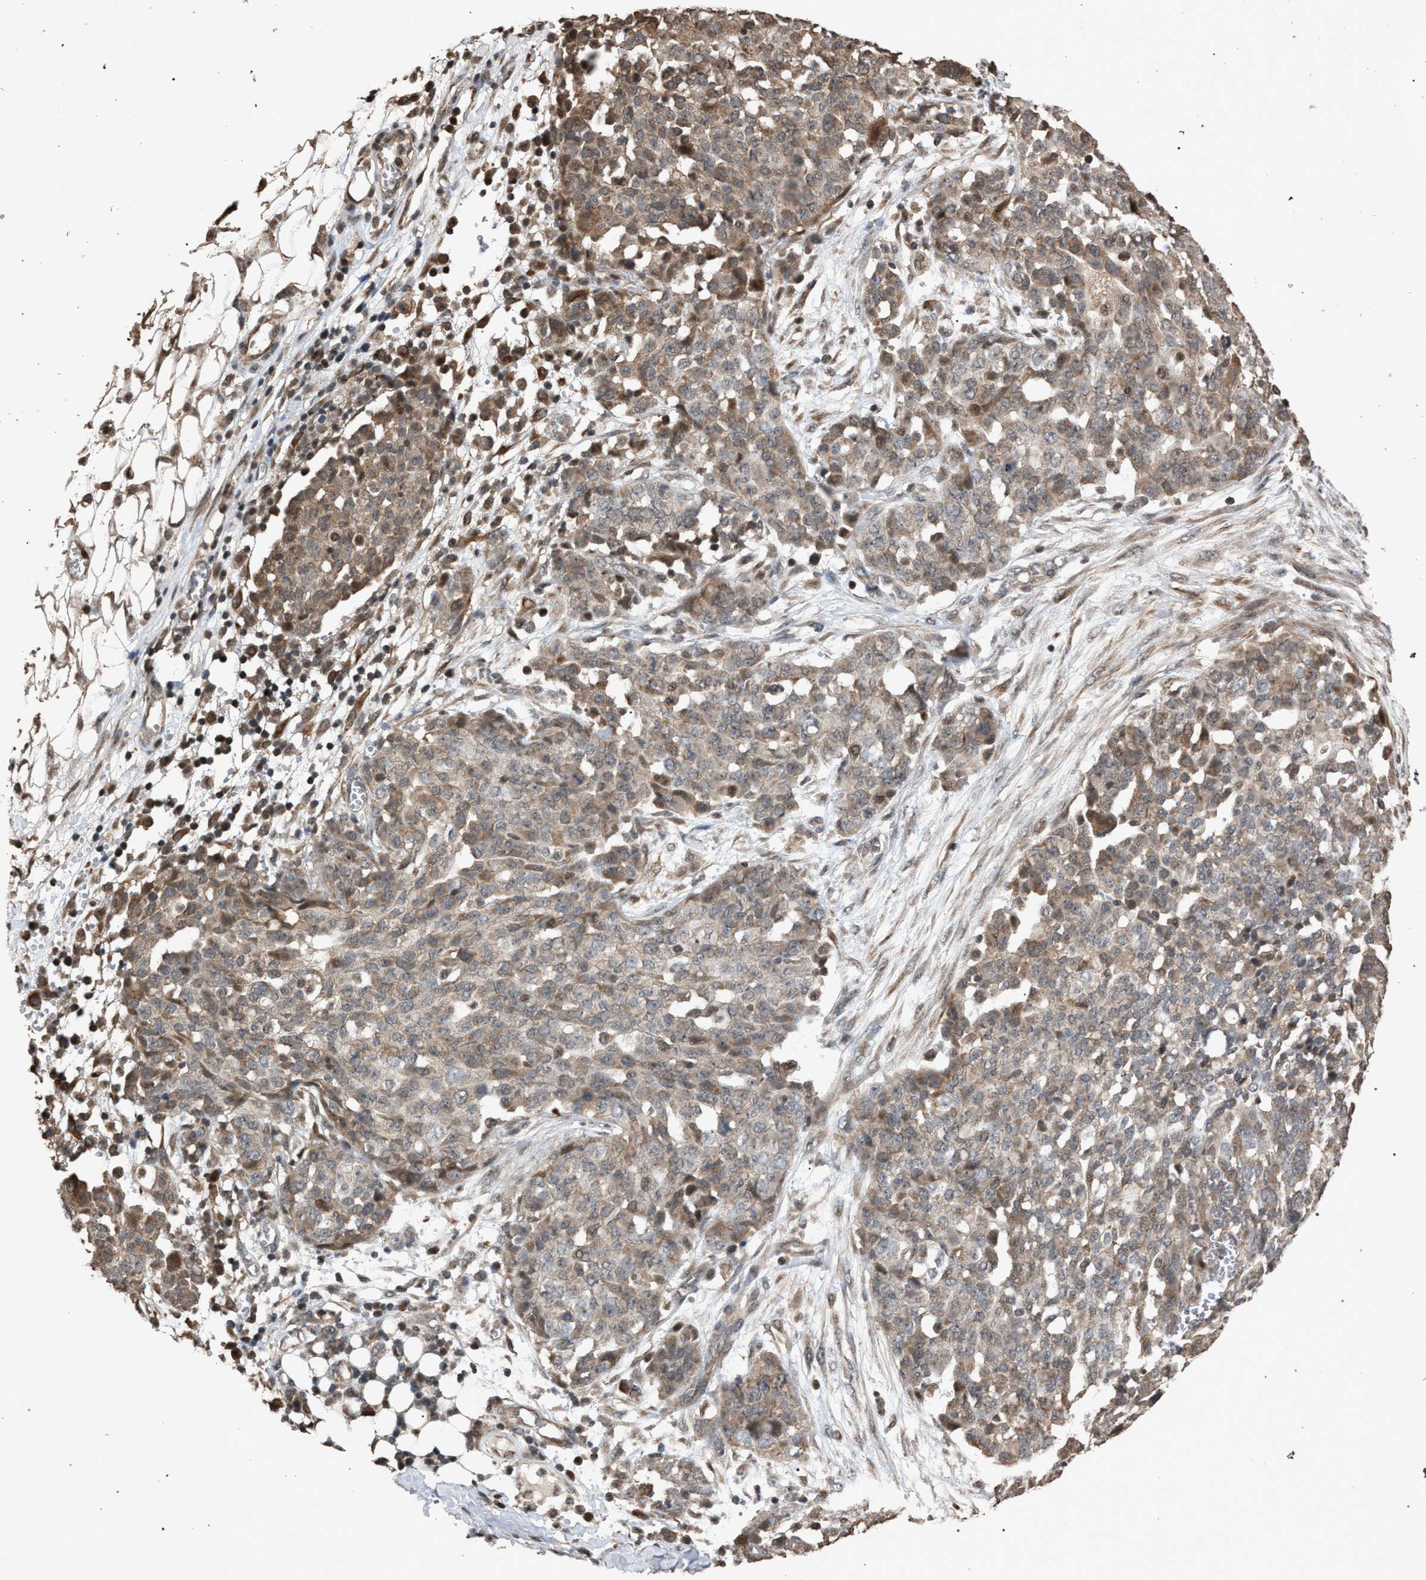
{"staining": {"intensity": "weak", "quantity": ">75%", "location": "cytoplasmic/membranous"}, "tissue": "ovarian cancer", "cell_type": "Tumor cells", "image_type": "cancer", "snomed": [{"axis": "morphology", "description": "Cystadenocarcinoma, serous, NOS"}, {"axis": "topography", "description": "Soft tissue"}, {"axis": "topography", "description": "Ovary"}], "caption": "Immunohistochemical staining of human ovarian cancer reveals low levels of weak cytoplasmic/membranous protein expression in about >75% of tumor cells.", "gene": "NAA35", "patient": {"sex": "female", "age": 57}}